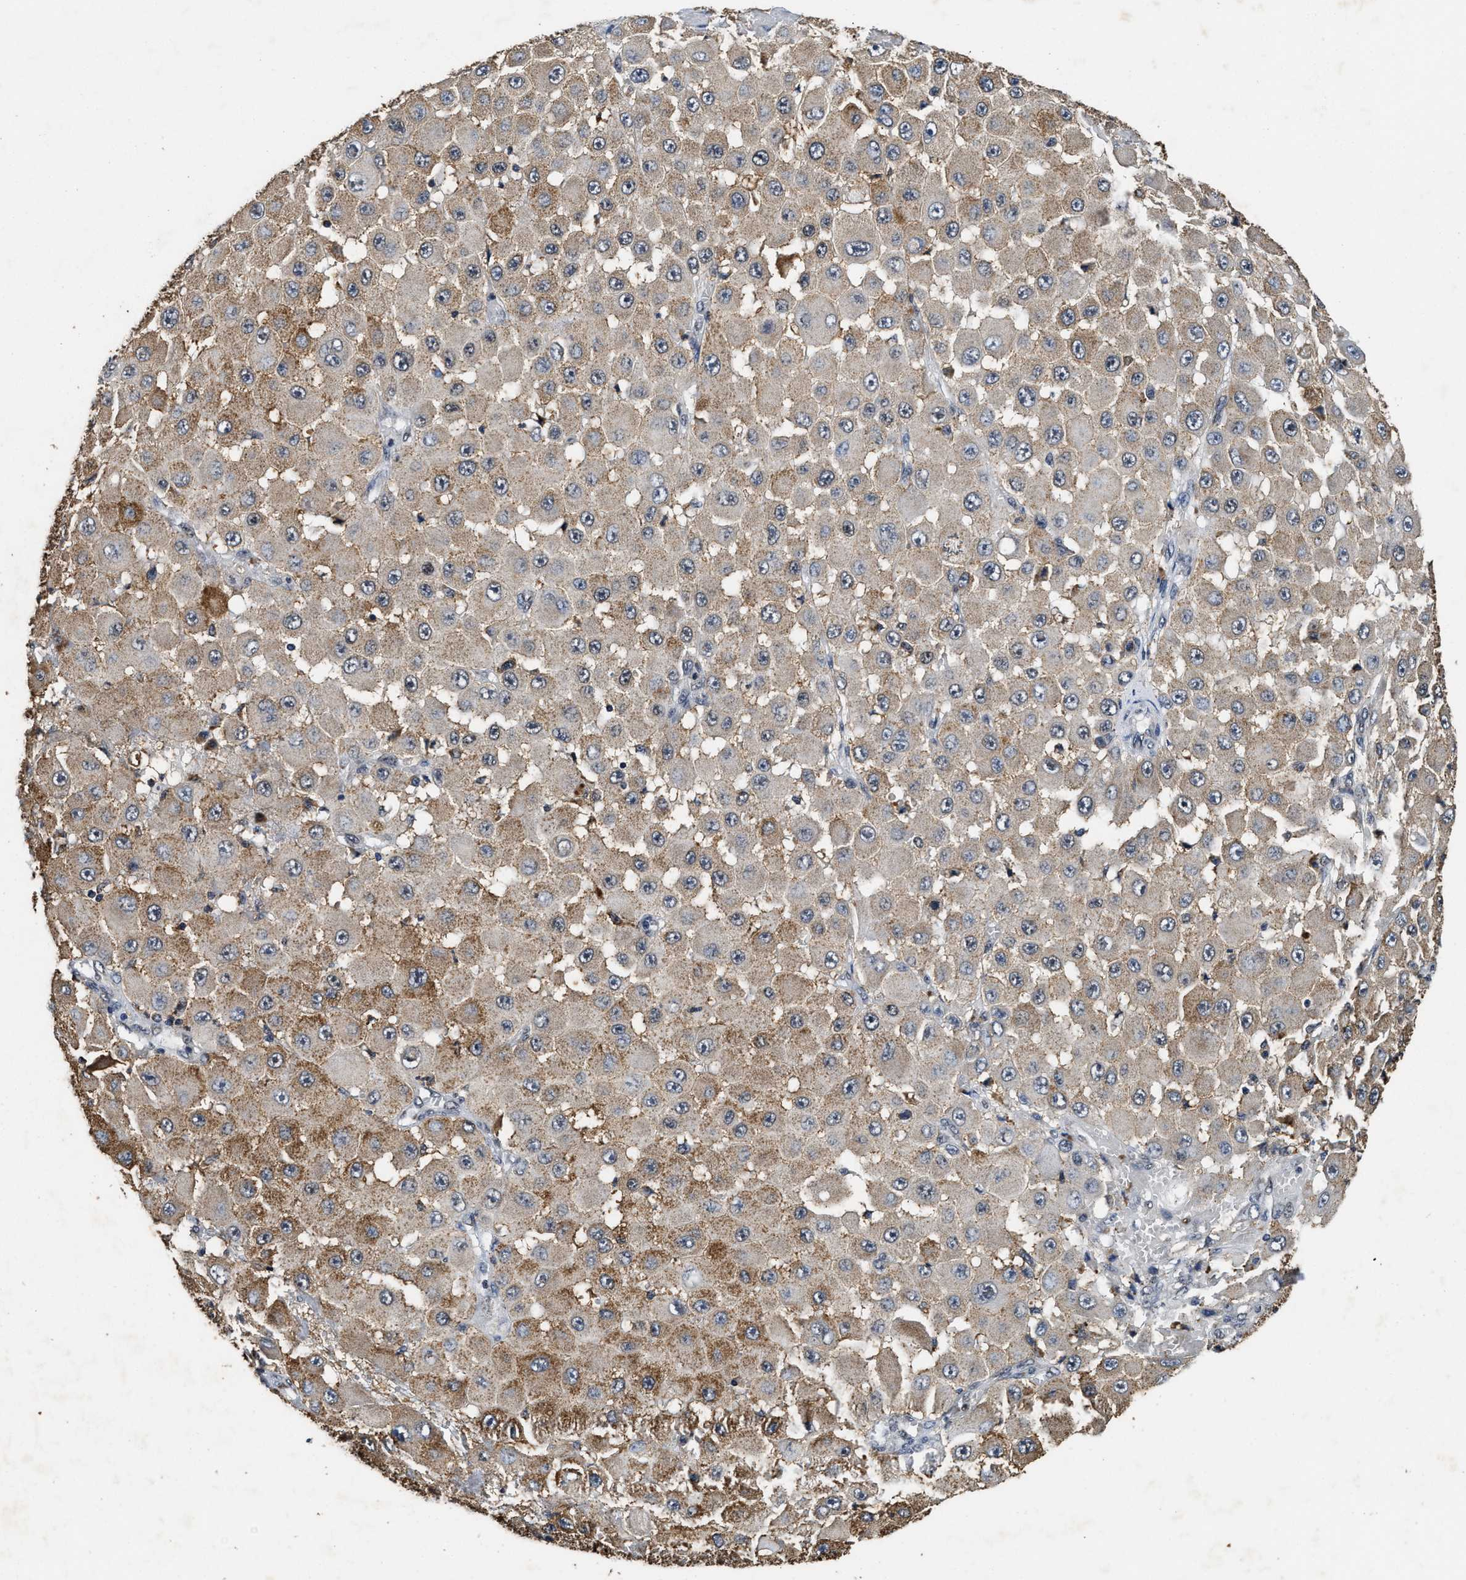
{"staining": {"intensity": "moderate", "quantity": "25%-75%", "location": "cytoplasmic/membranous"}, "tissue": "melanoma", "cell_type": "Tumor cells", "image_type": "cancer", "snomed": [{"axis": "morphology", "description": "Malignant melanoma, NOS"}, {"axis": "topography", "description": "Skin"}], "caption": "The image exhibits immunohistochemical staining of malignant melanoma. There is moderate cytoplasmic/membranous staining is seen in approximately 25%-75% of tumor cells.", "gene": "ACOX1", "patient": {"sex": "female", "age": 81}}